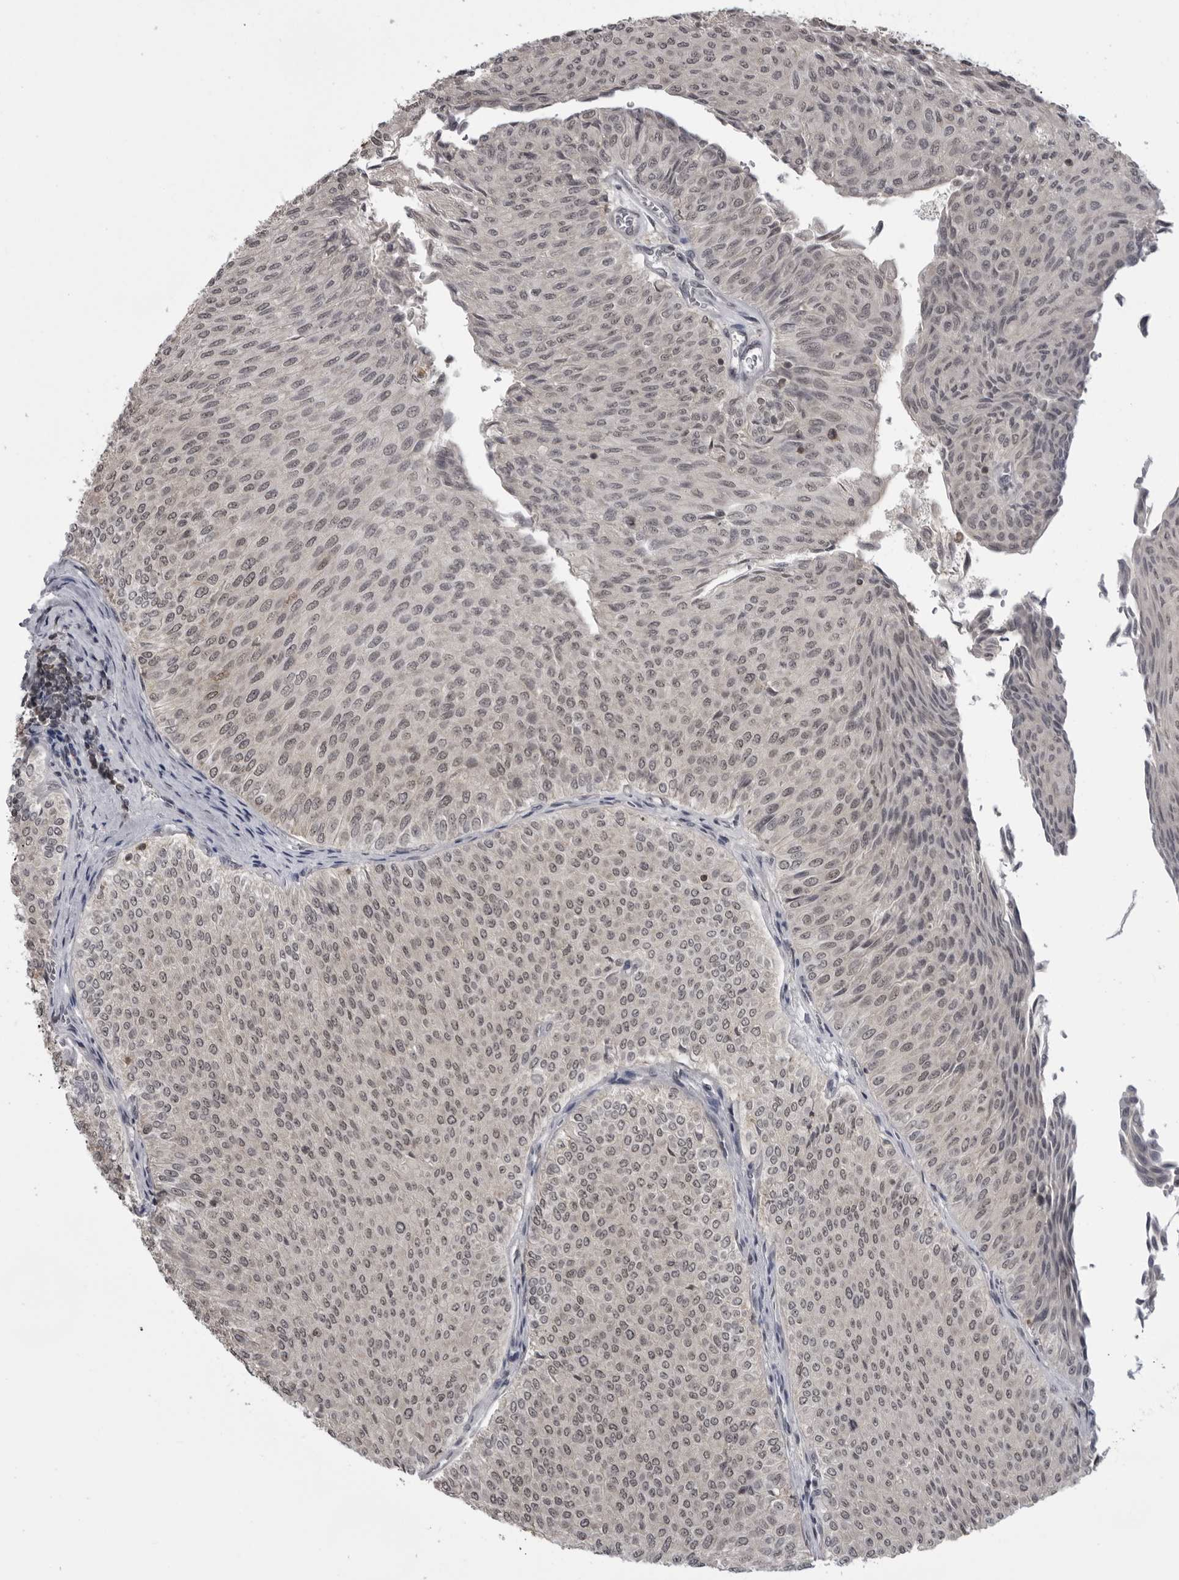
{"staining": {"intensity": "weak", "quantity": ">75%", "location": "nuclear"}, "tissue": "urothelial cancer", "cell_type": "Tumor cells", "image_type": "cancer", "snomed": [{"axis": "morphology", "description": "Urothelial carcinoma, Low grade"}, {"axis": "topography", "description": "Urinary bladder"}], "caption": "An immunohistochemistry (IHC) histopathology image of tumor tissue is shown. Protein staining in brown highlights weak nuclear positivity in low-grade urothelial carcinoma within tumor cells.", "gene": "PDCL3", "patient": {"sex": "male", "age": 78}}